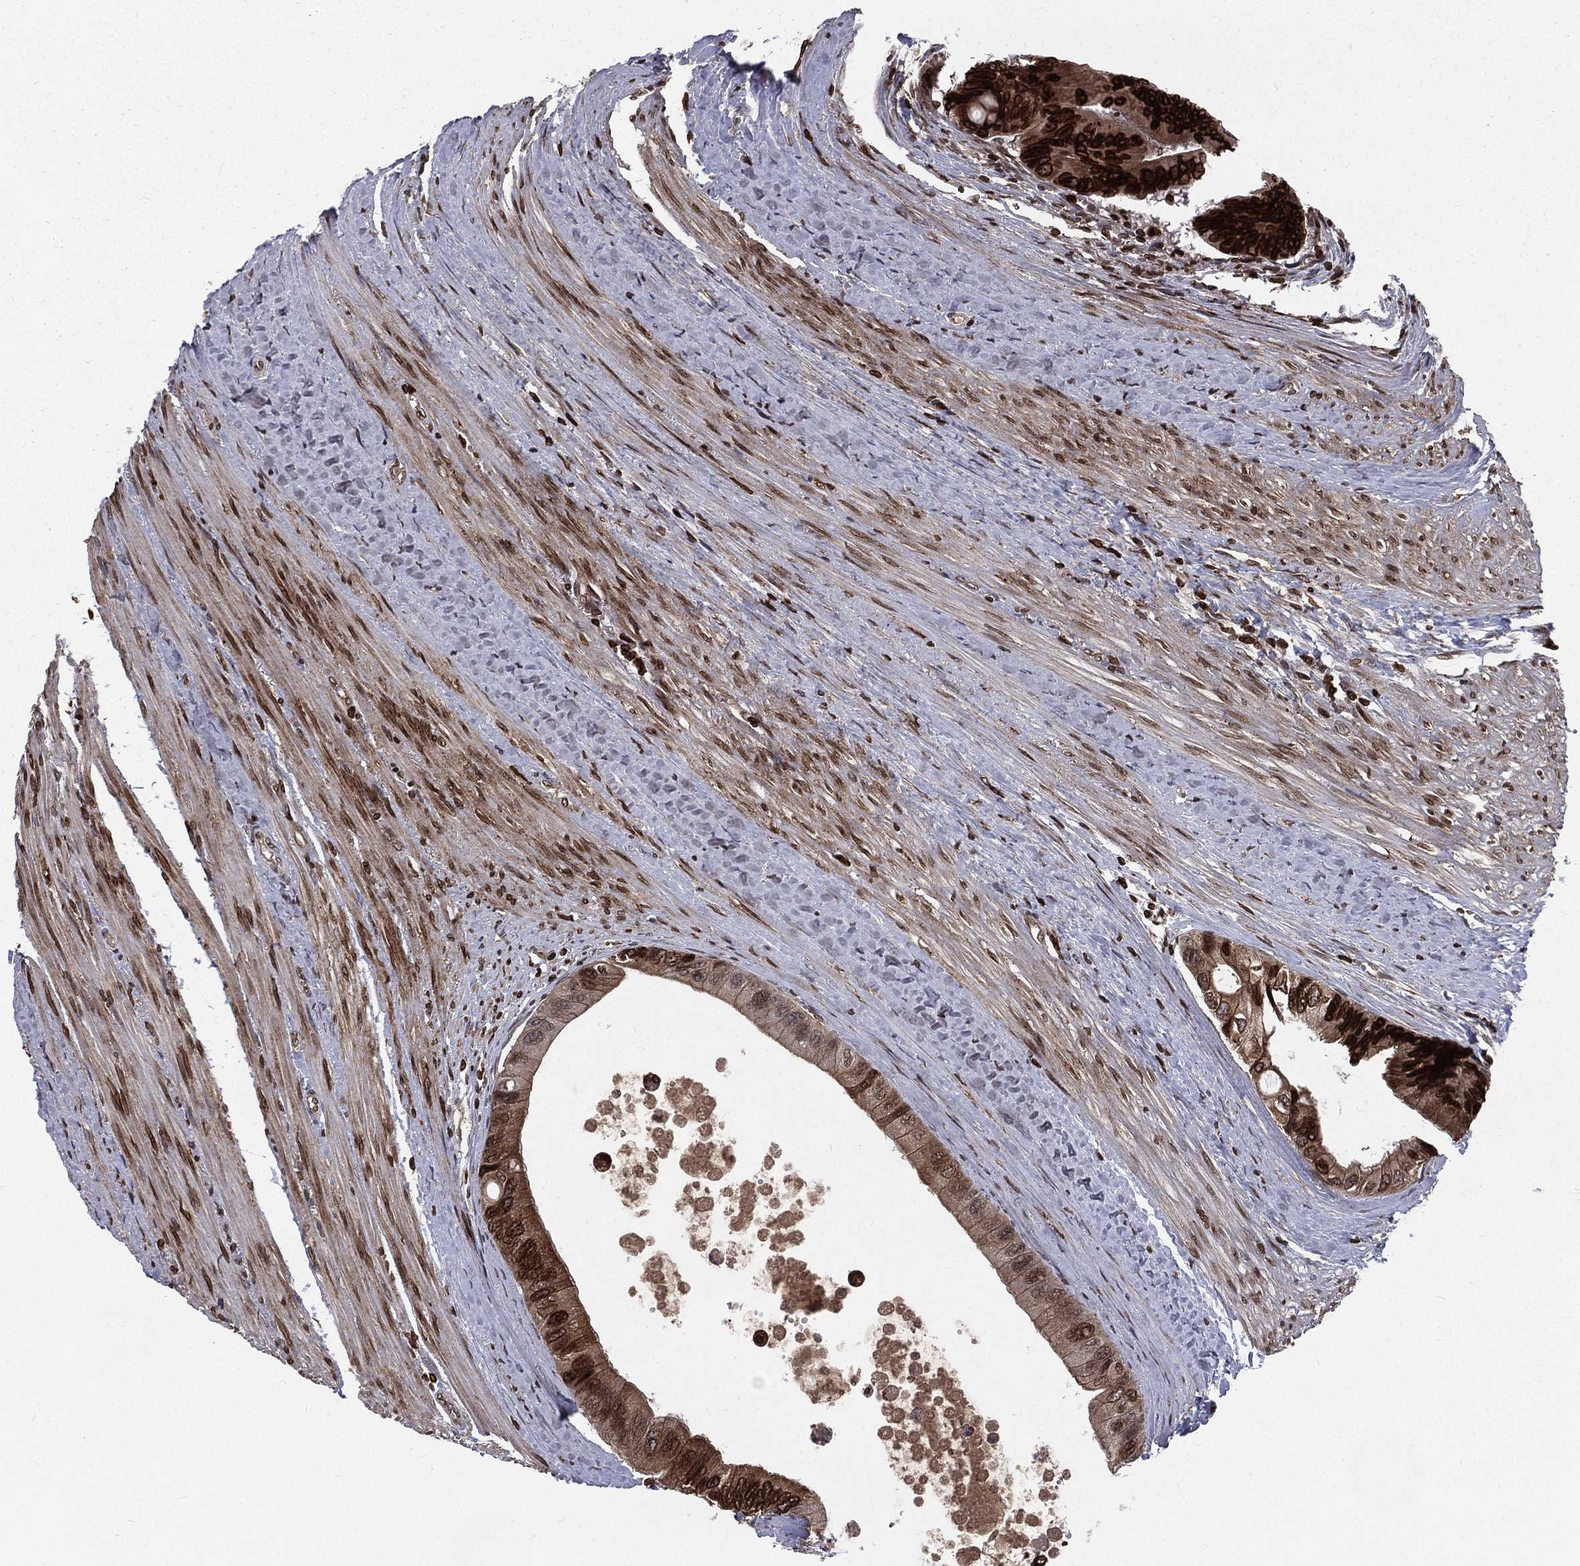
{"staining": {"intensity": "strong", "quantity": ">75%", "location": "cytoplasmic/membranous,nuclear"}, "tissue": "colorectal cancer", "cell_type": "Tumor cells", "image_type": "cancer", "snomed": [{"axis": "morphology", "description": "Normal tissue, NOS"}, {"axis": "morphology", "description": "Adenocarcinoma, NOS"}, {"axis": "topography", "description": "Colon"}], "caption": "IHC (DAB) staining of human colorectal adenocarcinoma demonstrates strong cytoplasmic/membranous and nuclear protein staining in about >75% of tumor cells.", "gene": "LBR", "patient": {"sex": "male", "age": 65}}